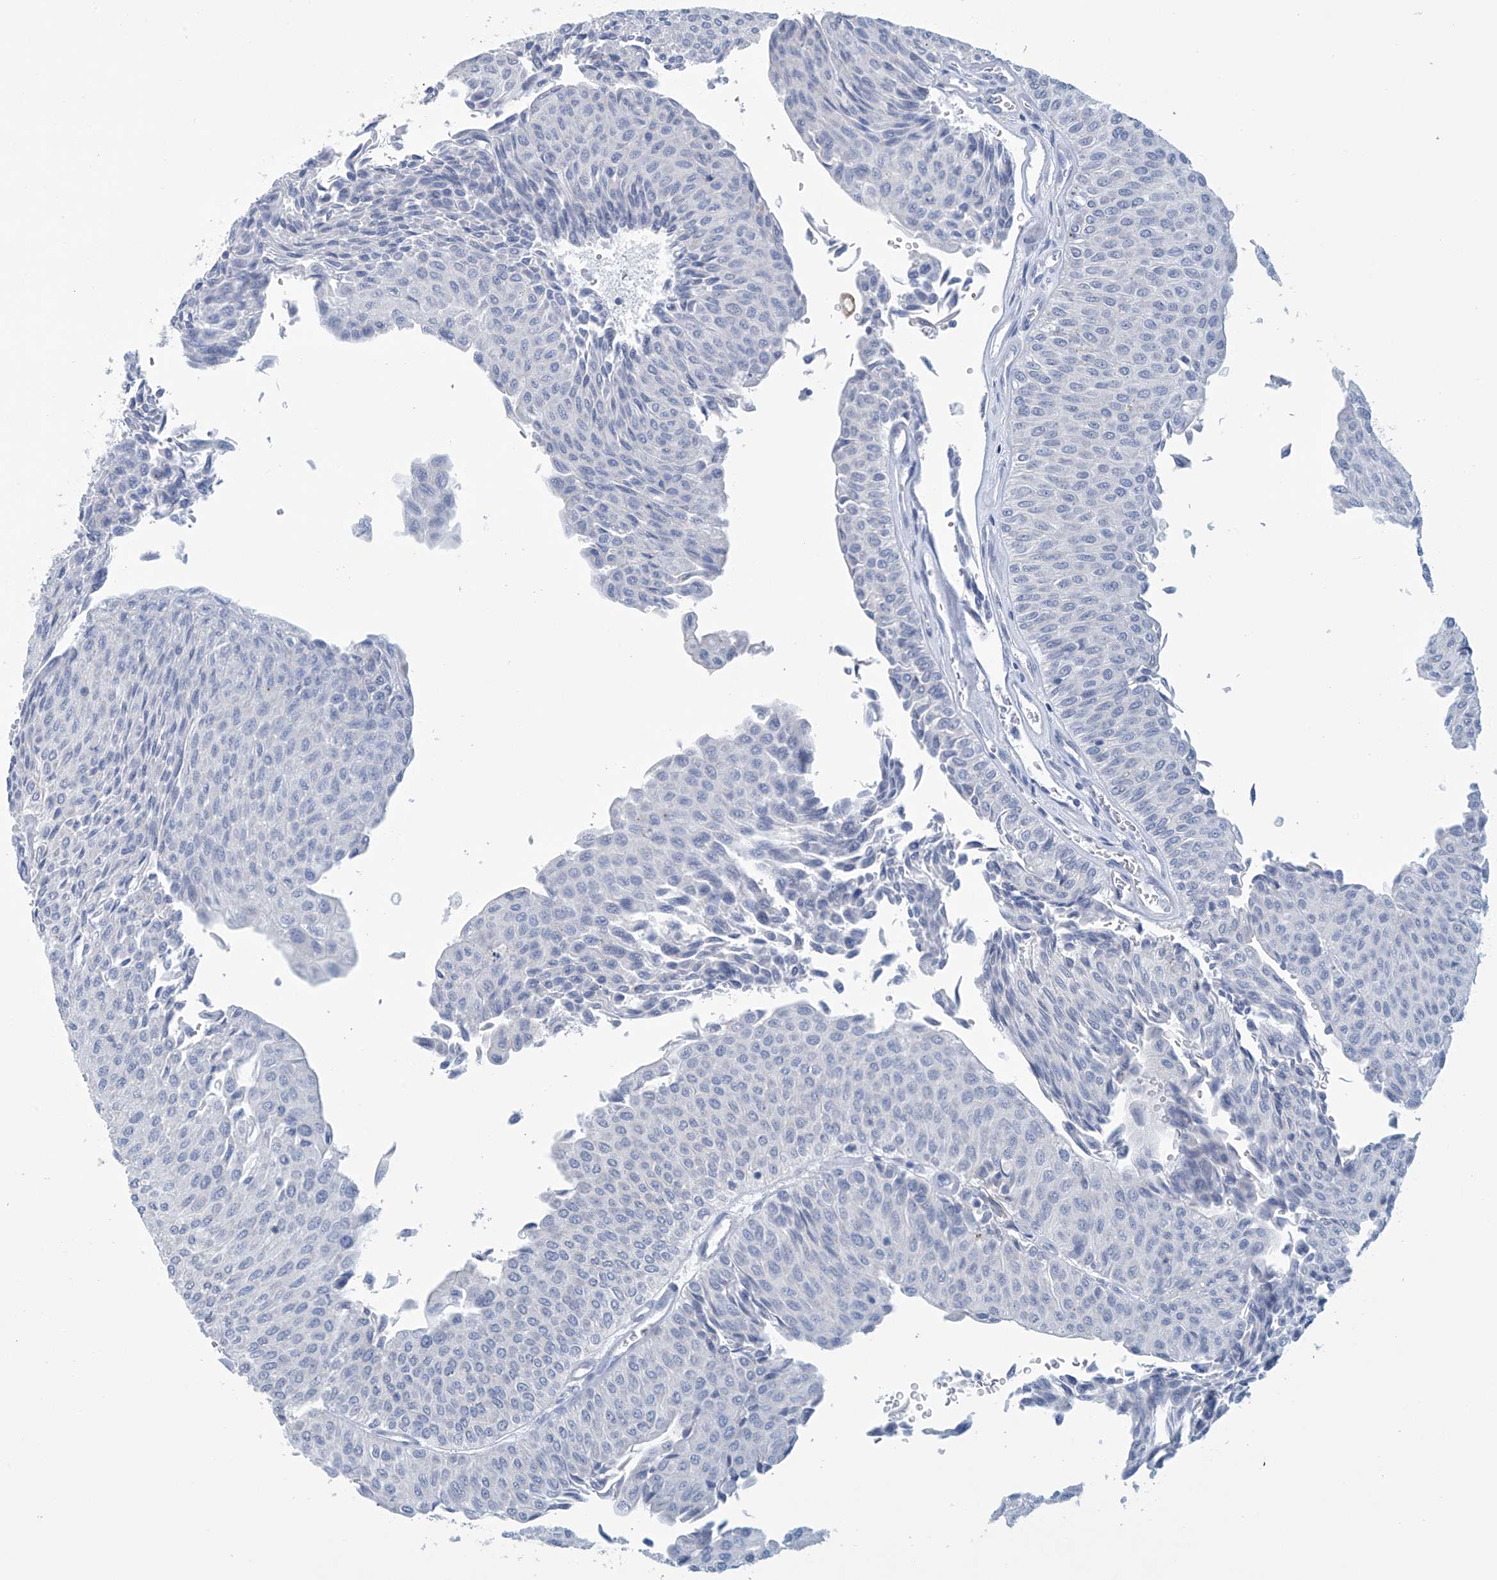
{"staining": {"intensity": "negative", "quantity": "none", "location": "none"}, "tissue": "urothelial cancer", "cell_type": "Tumor cells", "image_type": "cancer", "snomed": [{"axis": "morphology", "description": "Urothelial carcinoma, Low grade"}, {"axis": "topography", "description": "Urinary bladder"}], "caption": "This is an immunohistochemistry (IHC) photomicrograph of human urothelial carcinoma (low-grade). There is no staining in tumor cells.", "gene": "DSP", "patient": {"sex": "male", "age": 78}}